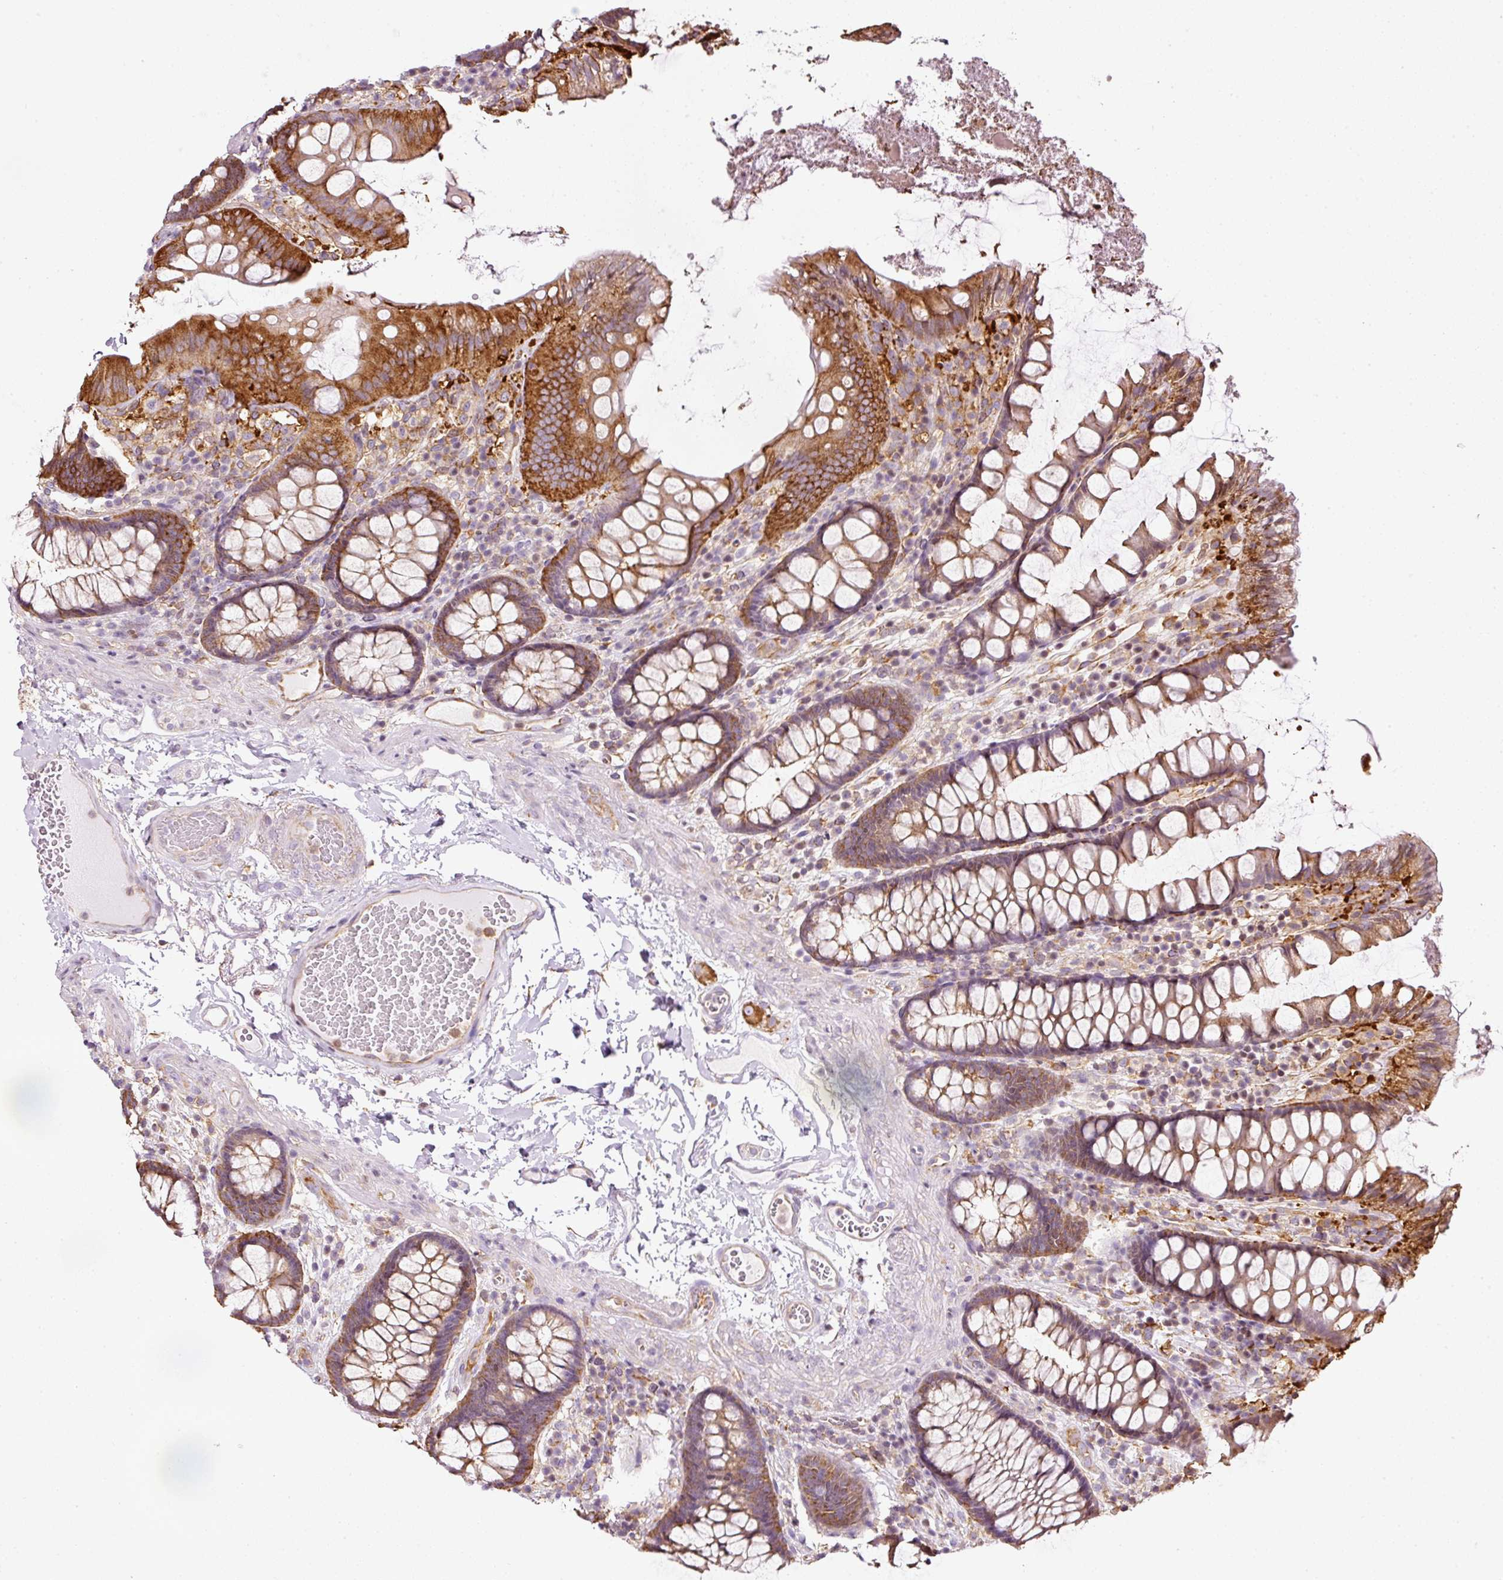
{"staining": {"intensity": "weak", "quantity": "25%-75%", "location": "cytoplasmic/membranous"}, "tissue": "colon", "cell_type": "Endothelial cells", "image_type": "normal", "snomed": [{"axis": "morphology", "description": "Normal tissue, NOS"}, {"axis": "topography", "description": "Colon"}], "caption": "This photomicrograph shows immunohistochemistry staining of unremarkable colon, with low weak cytoplasmic/membranous expression in approximately 25%-75% of endothelial cells.", "gene": "SCNM1", "patient": {"sex": "male", "age": 84}}